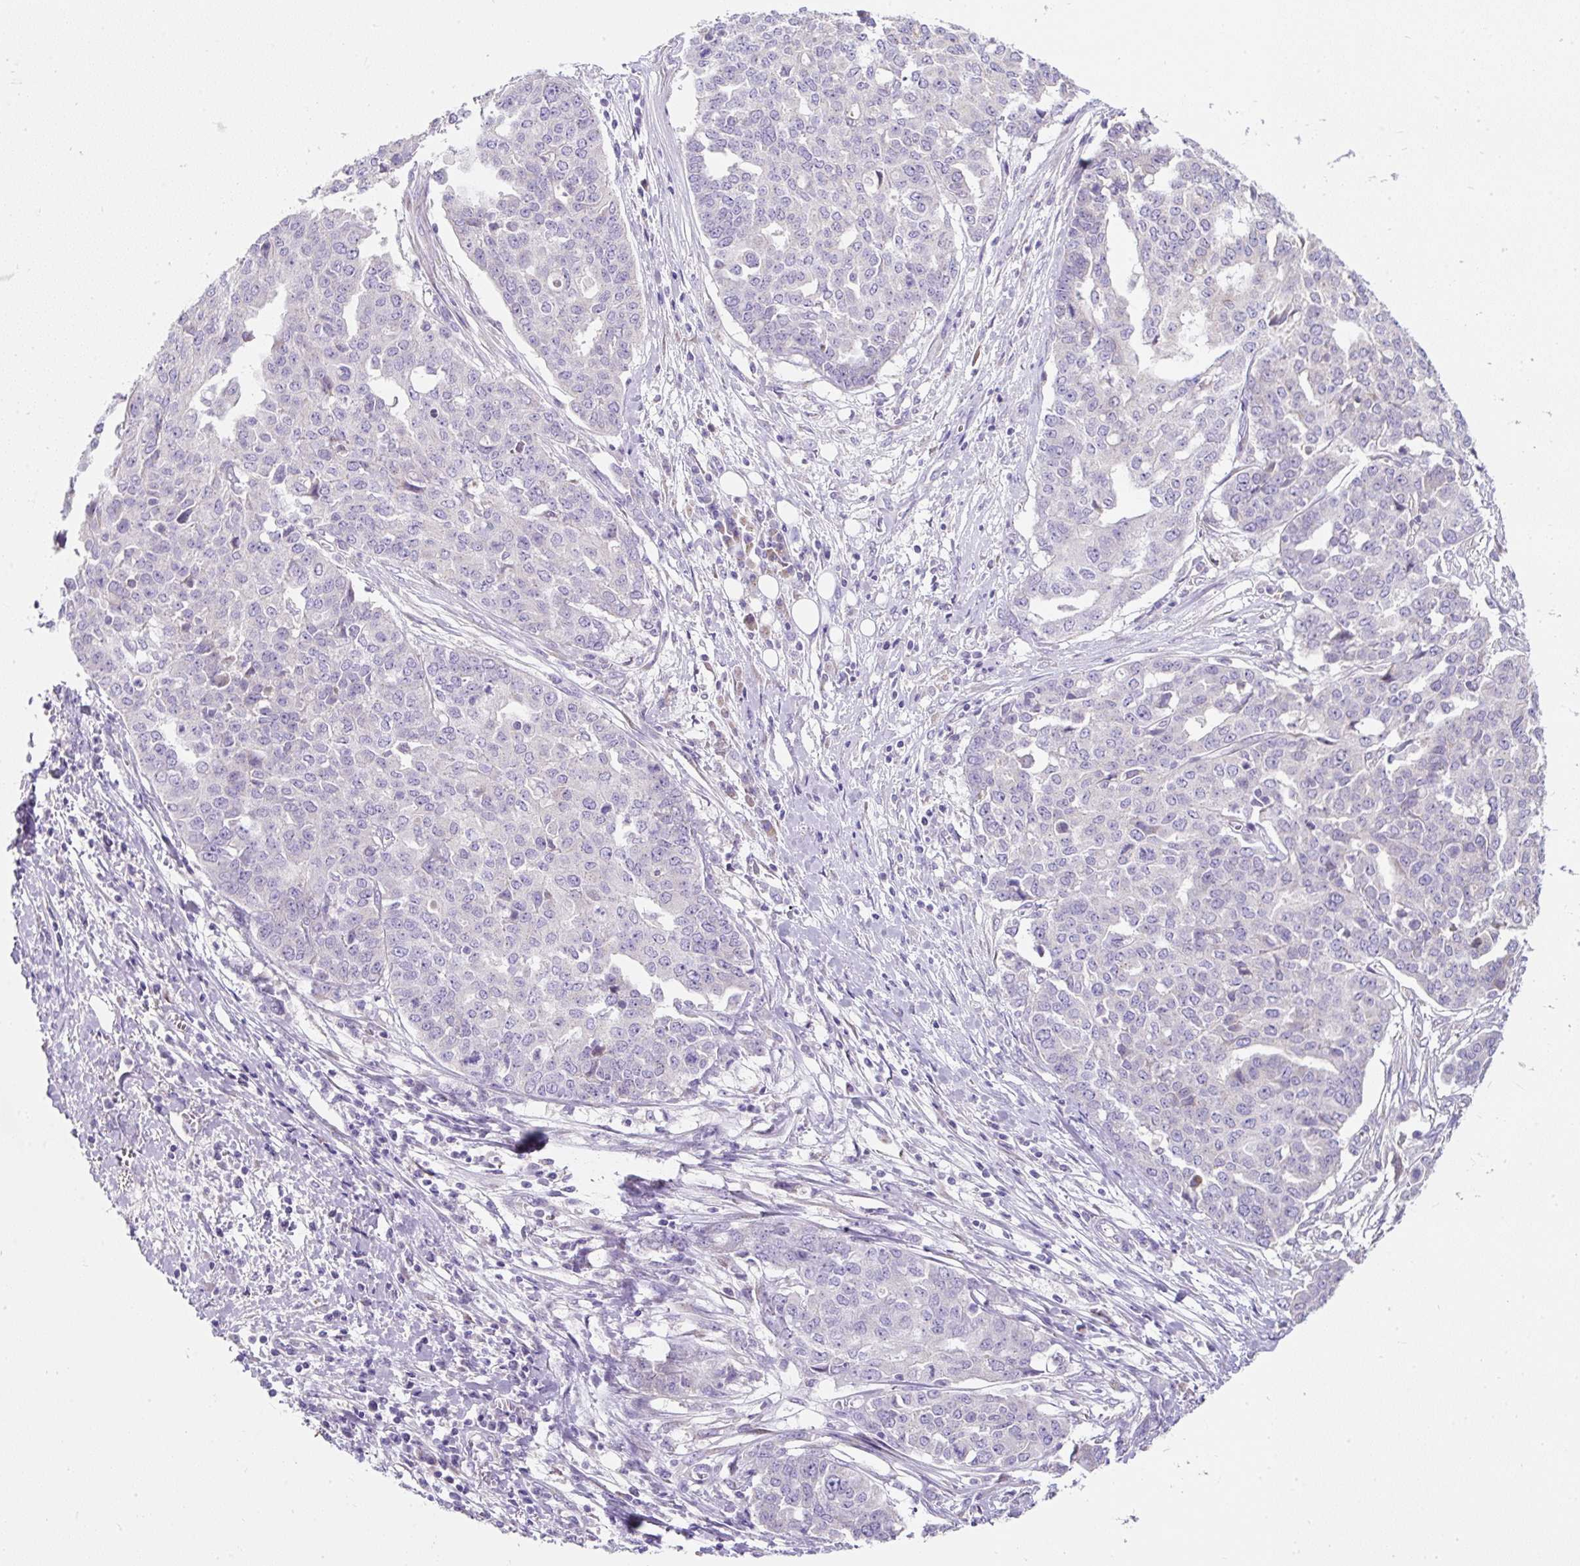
{"staining": {"intensity": "negative", "quantity": "none", "location": "none"}, "tissue": "ovarian cancer", "cell_type": "Tumor cells", "image_type": "cancer", "snomed": [{"axis": "morphology", "description": "Cystadenocarcinoma, serous, NOS"}, {"axis": "topography", "description": "Soft tissue"}, {"axis": "topography", "description": "Ovary"}], "caption": "Tumor cells are negative for protein expression in human ovarian cancer (serous cystadenocarcinoma).", "gene": "SUSD5", "patient": {"sex": "female", "age": 57}}